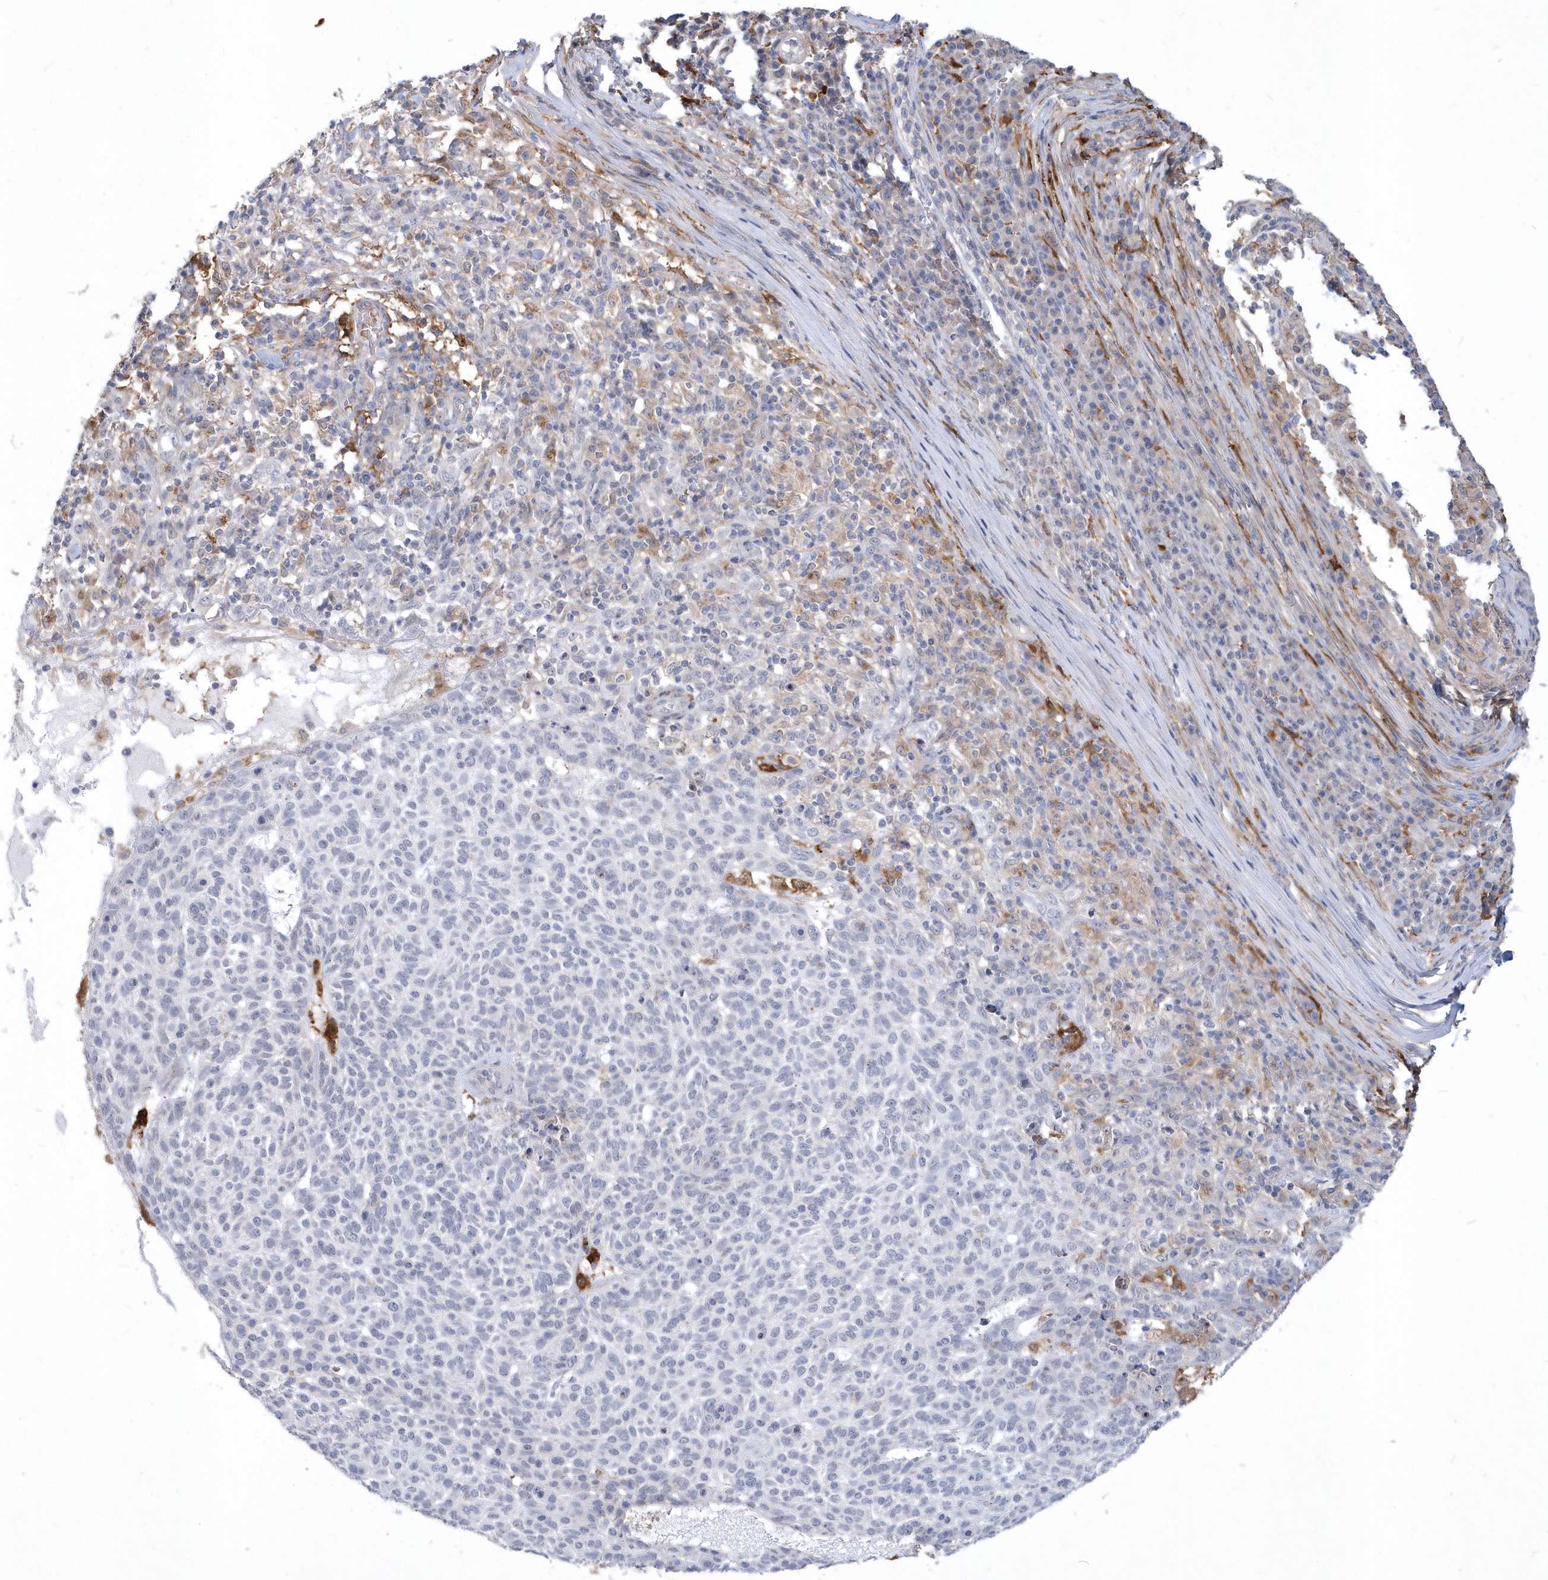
{"staining": {"intensity": "negative", "quantity": "none", "location": "none"}, "tissue": "skin cancer", "cell_type": "Tumor cells", "image_type": "cancer", "snomed": [{"axis": "morphology", "description": "Squamous cell carcinoma, NOS"}, {"axis": "topography", "description": "Skin"}], "caption": "An IHC photomicrograph of squamous cell carcinoma (skin) is shown. There is no staining in tumor cells of squamous cell carcinoma (skin).", "gene": "TSPEAR", "patient": {"sex": "female", "age": 90}}